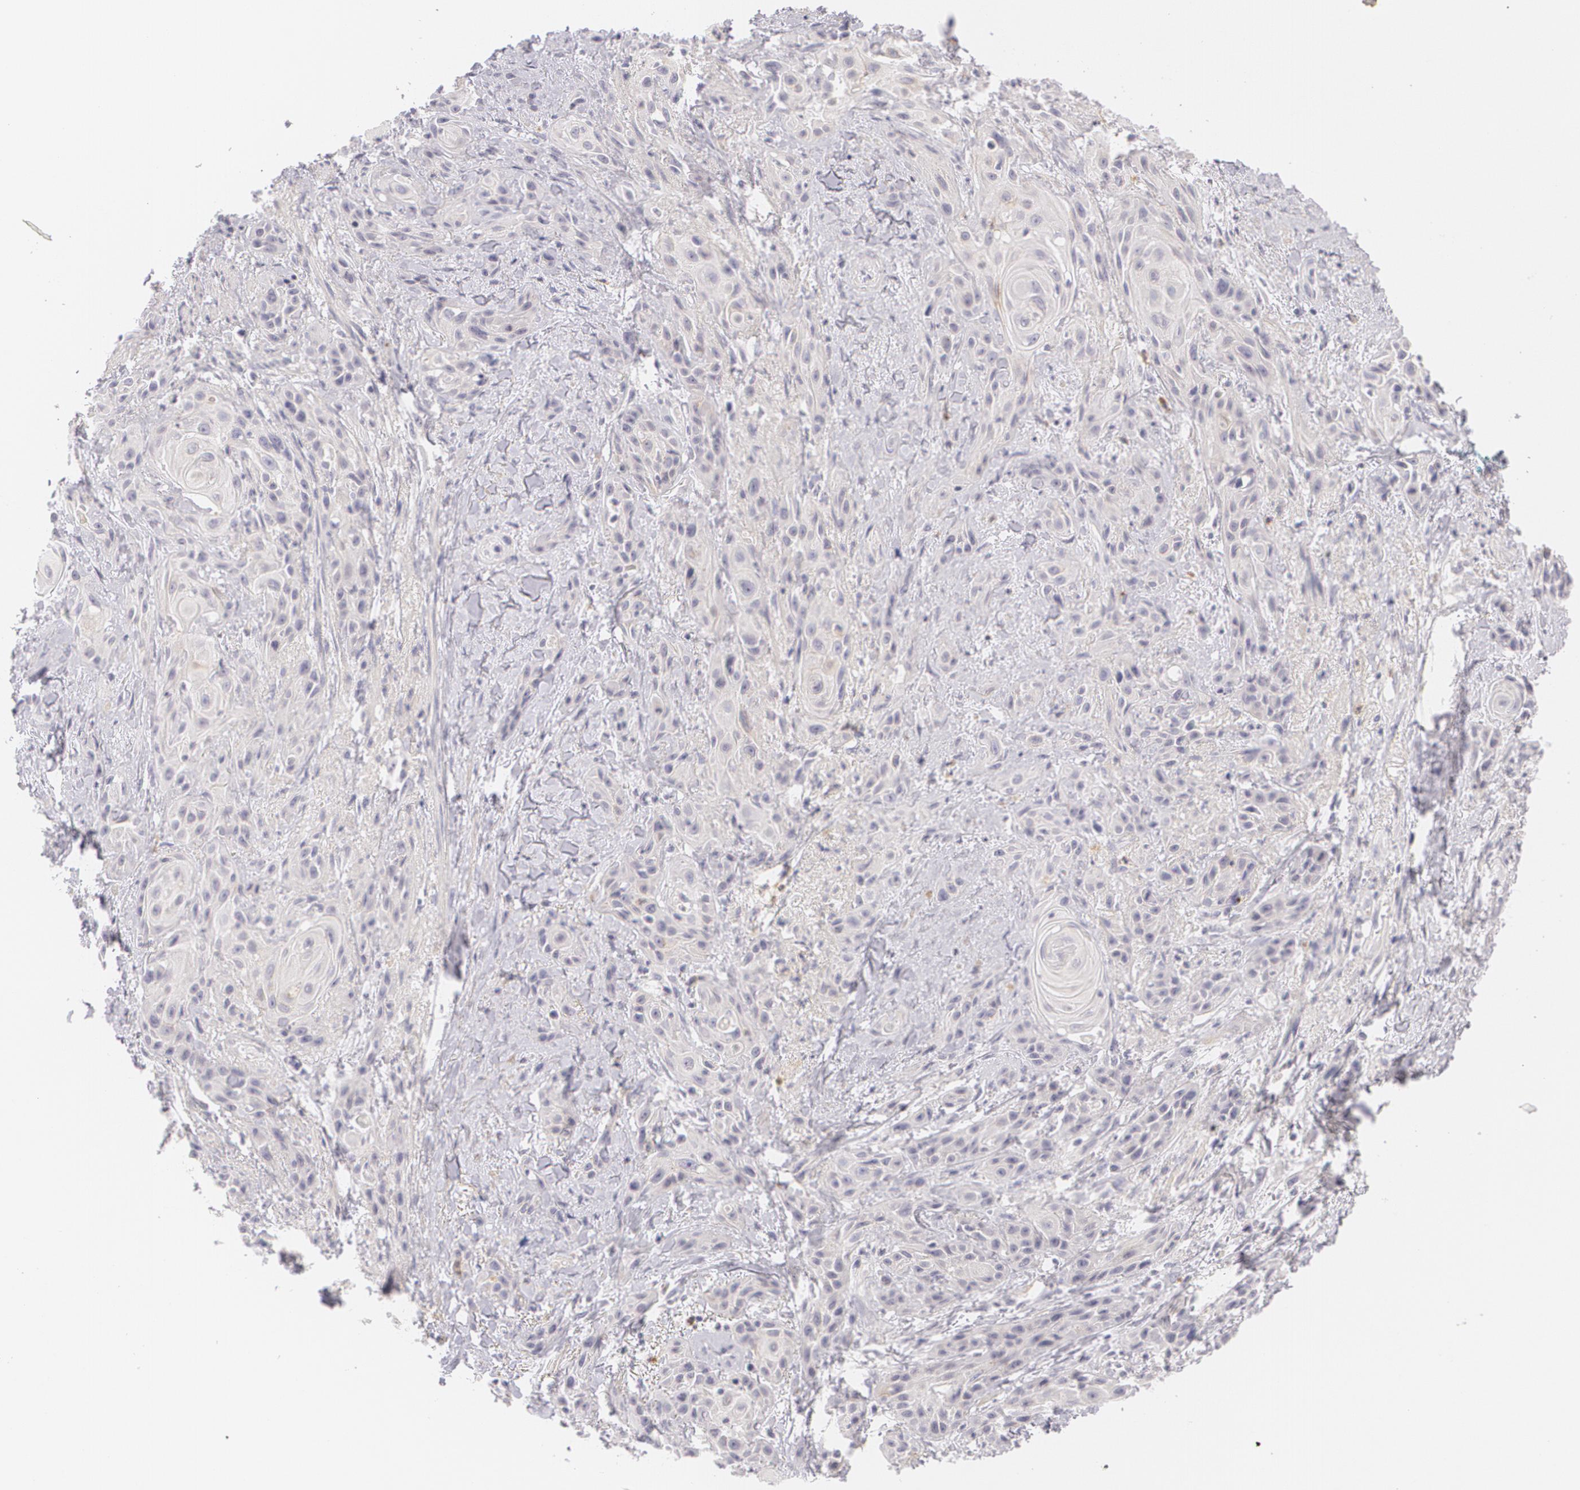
{"staining": {"intensity": "negative", "quantity": "none", "location": "none"}, "tissue": "skin cancer", "cell_type": "Tumor cells", "image_type": "cancer", "snomed": [{"axis": "morphology", "description": "Squamous cell carcinoma, NOS"}, {"axis": "topography", "description": "Skin"}, {"axis": "topography", "description": "Anal"}], "caption": "This histopathology image is of skin squamous cell carcinoma stained with immunohistochemistry to label a protein in brown with the nuclei are counter-stained blue. There is no expression in tumor cells.", "gene": "FAM181A", "patient": {"sex": "male", "age": 64}}